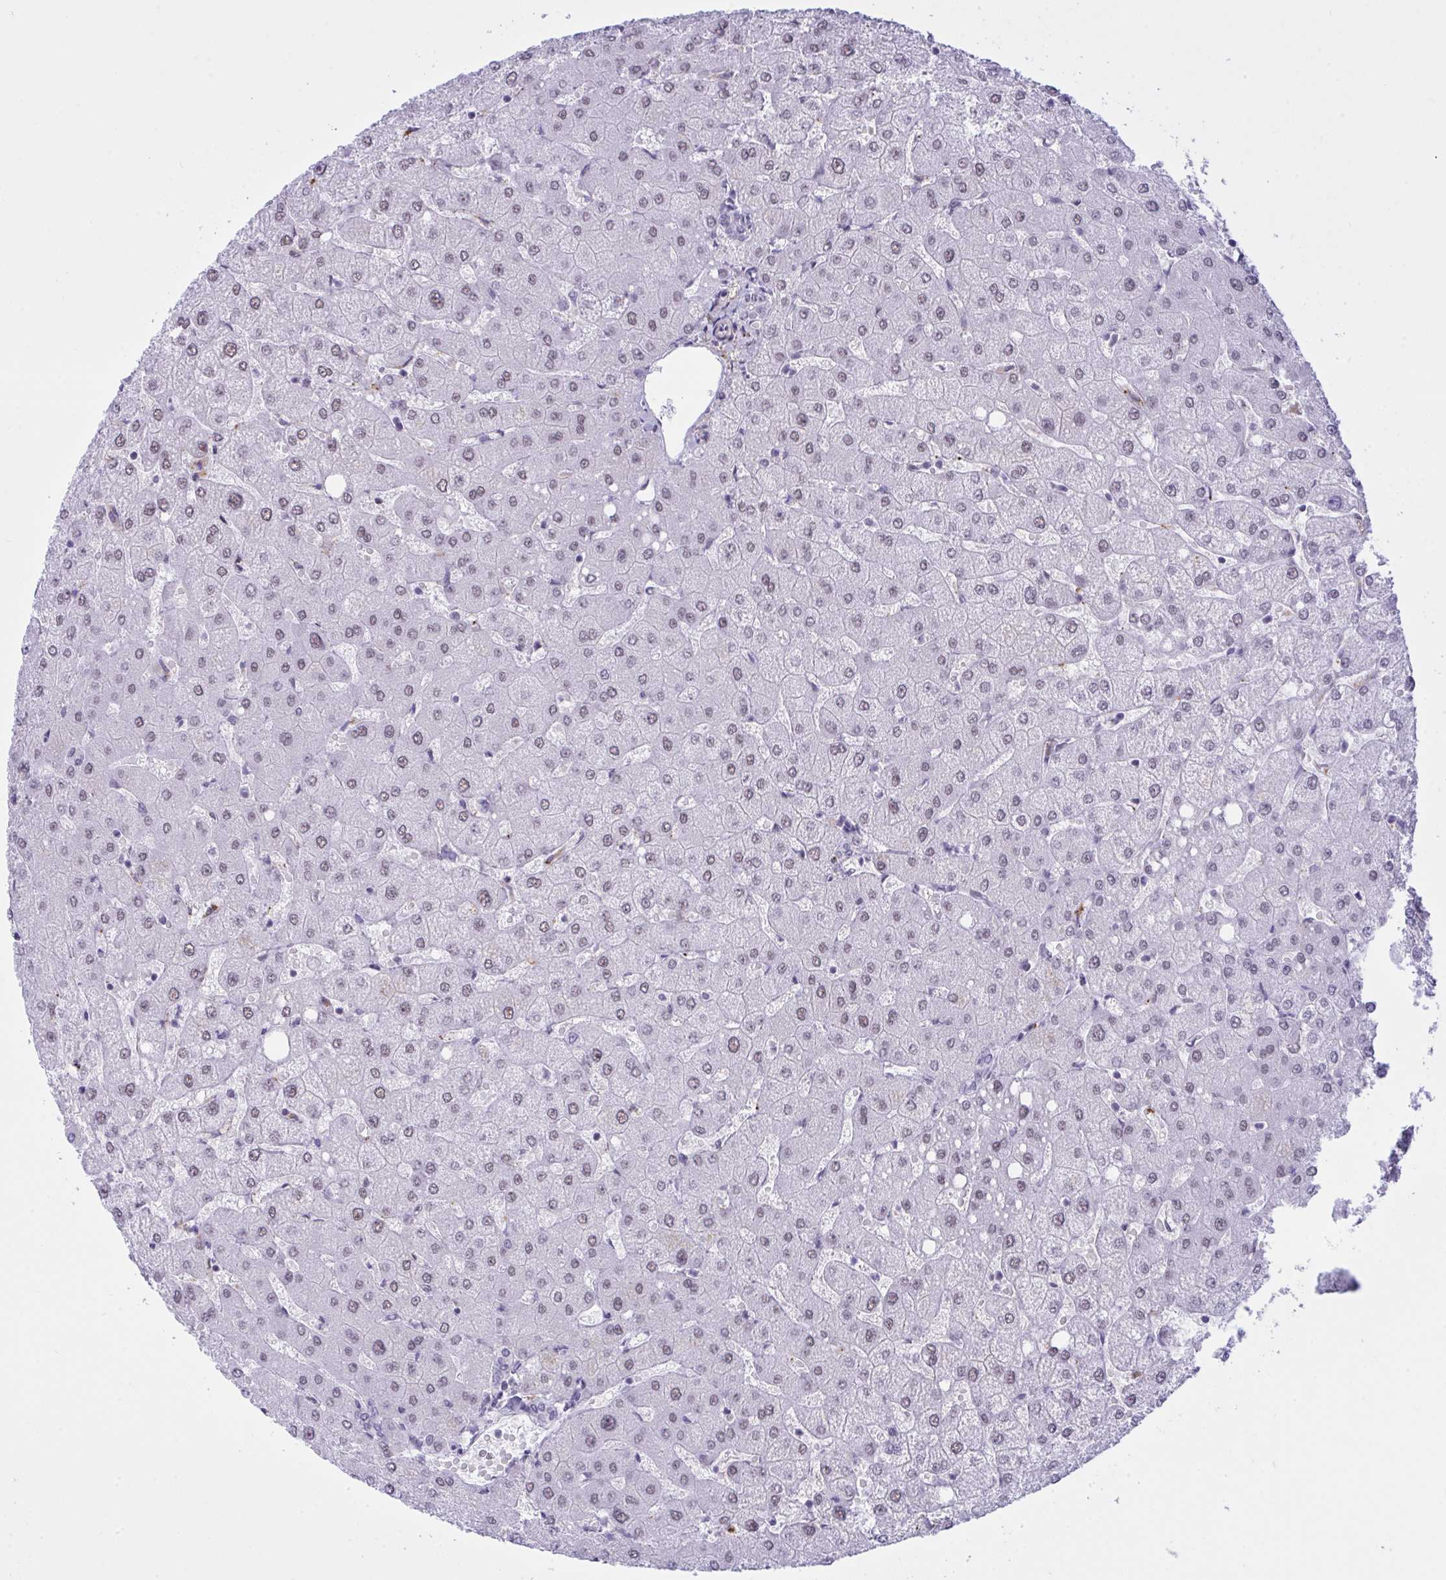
{"staining": {"intensity": "negative", "quantity": "none", "location": "none"}, "tissue": "liver", "cell_type": "Cholangiocytes", "image_type": "normal", "snomed": [{"axis": "morphology", "description": "Normal tissue, NOS"}, {"axis": "topography", "description": "Liver"}], "caption": "DAB (3,3'-diaminobenzidine) immunohistochemical staining of benign human liver reveals no significant expression in cholangiocytes.", "gene": "ELN", "patient": {"sex": "female", "age": 54}}